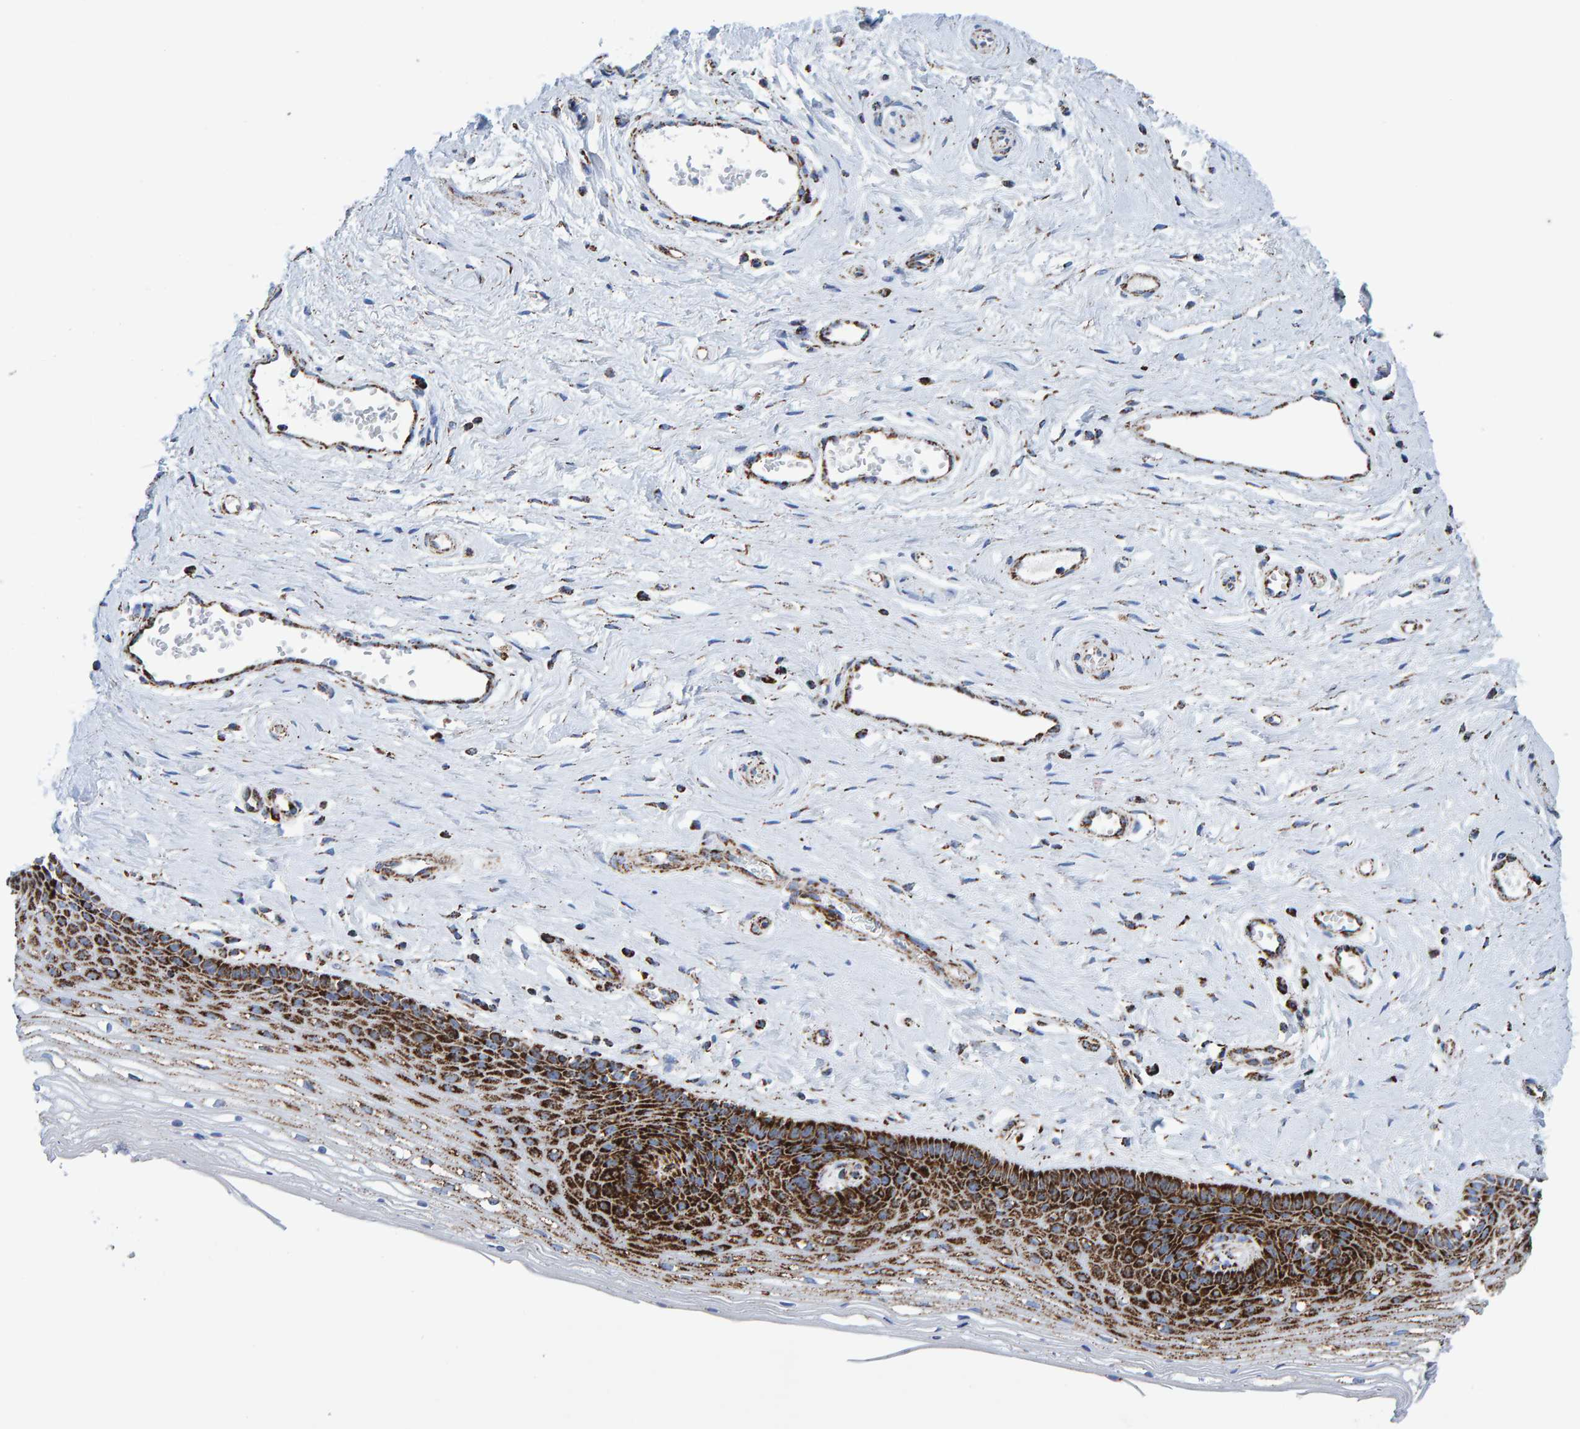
{"staining": {"intensity": "strong", "quantity": "25%-75%", "location": "cytoplasmic/membranous"}, "tissue": "vagina", "cell_type": "Squamous epithelial cells", "image_type": "normal", "snomed": [{"axis": "morphology", "description": "Normal tissue, NOS"}, {"axis": "topography", "description": "Vagina"}], "caption": "Immunohistochemical staining of normal vagina demonstrates strong cytoplasmic/membranous protein staining in about 25%-75% of squamous epithelial cells. The staining was performed using DAB to visualize the protein expression in brown, while the nuclei were stained in blue with hematoxylin (Magnification: 20x).", "gene": "ENSG00000262660", "patient": {"sex": "female", "age": 46}}